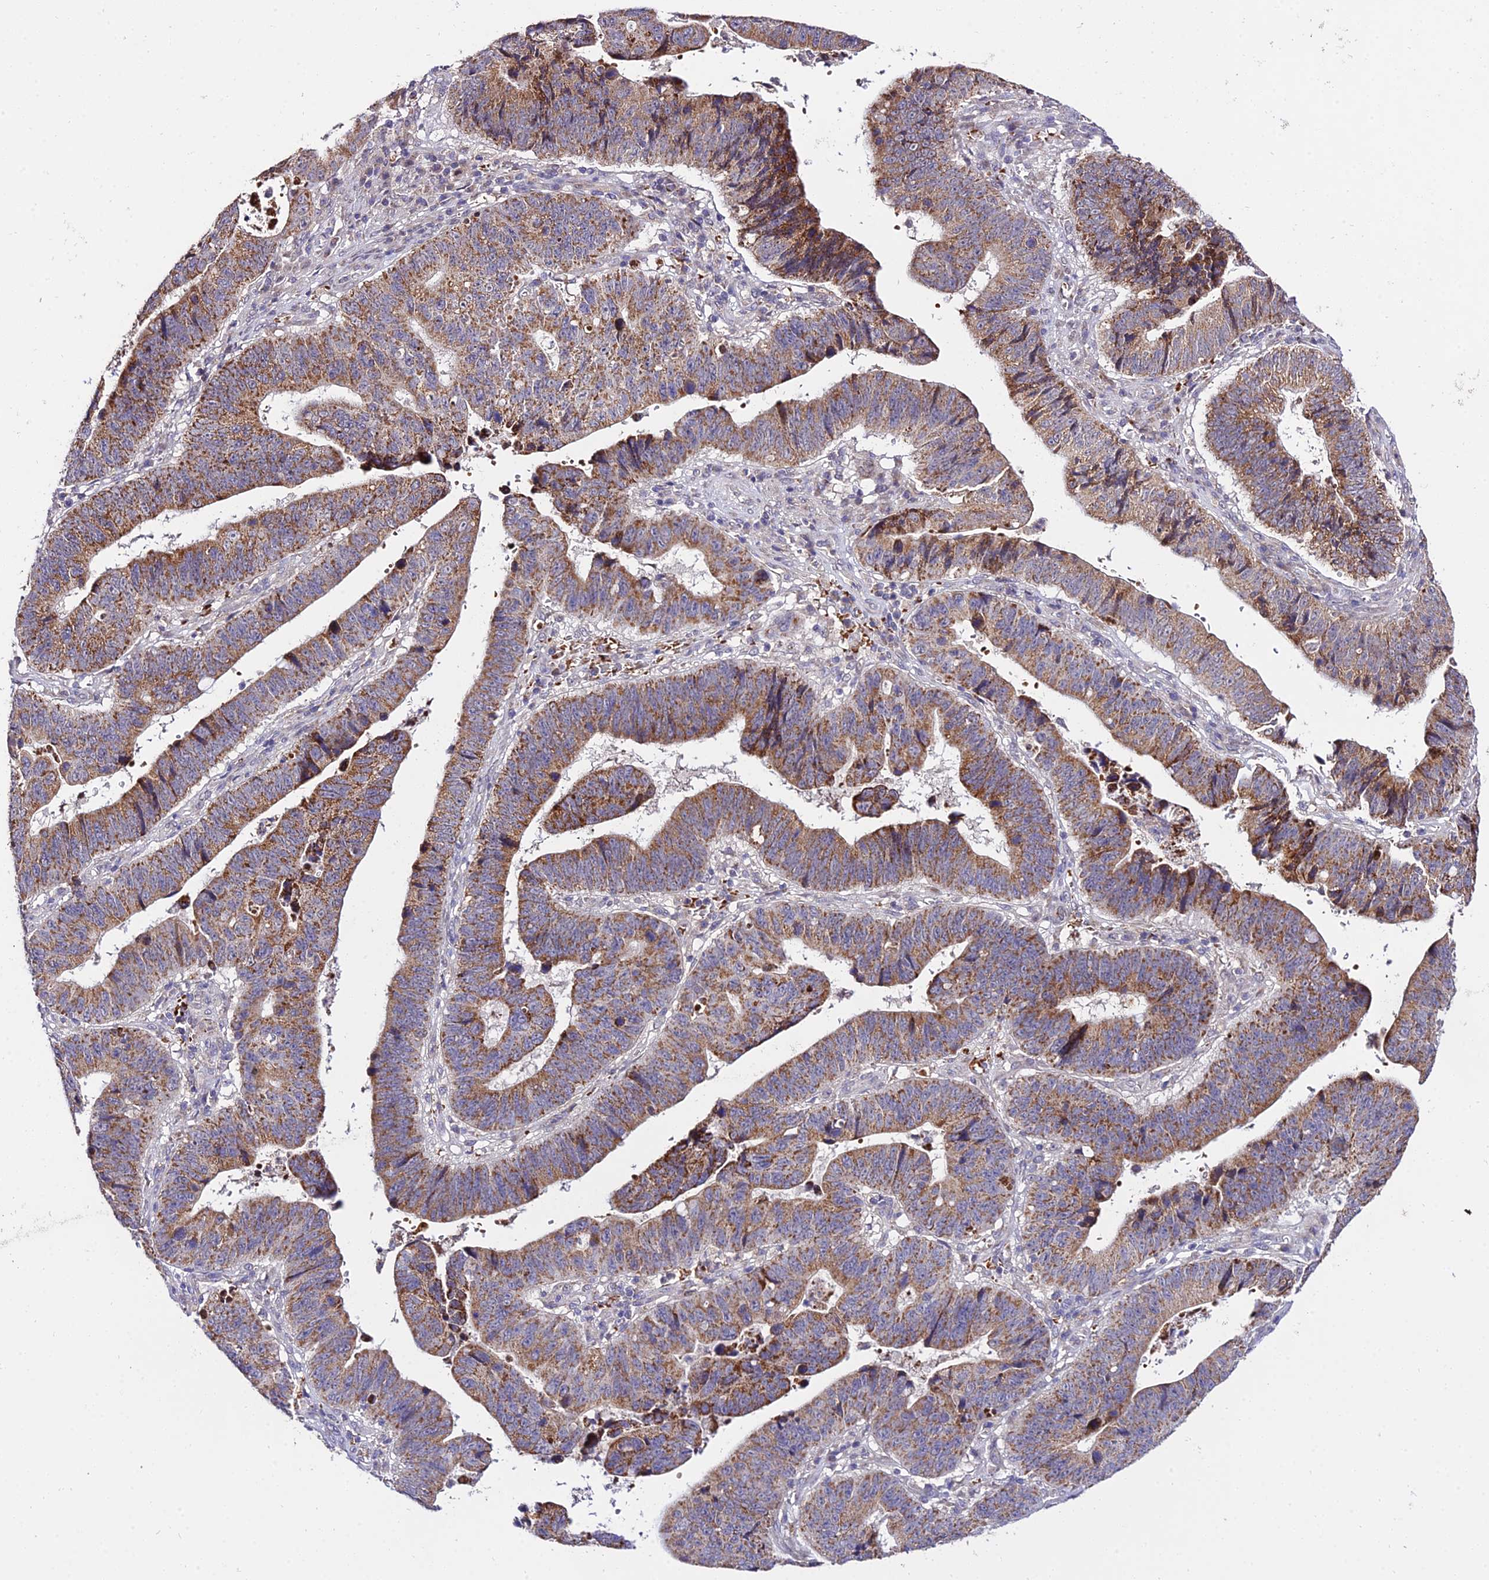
{"staining": {"intensity": "moderate", "quantity": ">75%", "location": "cytoplasmic/membranous"}, "tissue": "stomach cancer", "cell_type": "Tumor cells", "image_type": "cancer", "snomed": [{"axis": "morphology", "description": "Adenocarcinoma, NOS"}, {"axis": "topography", "description": "Stomach"}], "caption": "Immunohistochemistry (DAB (3,3'-diaminobenzidine)) staining of adenocarcinoma (stomach) displays moderate cytoplasmic/membranous protein staining in about >75% of tumor cells. The staining was performed using DAB, with brown indicating positive protein expression. Nuclei are stained blue with hematoxylin.", "gene": "WDR5B", "patient": {"sex": "male", "age": 59}}